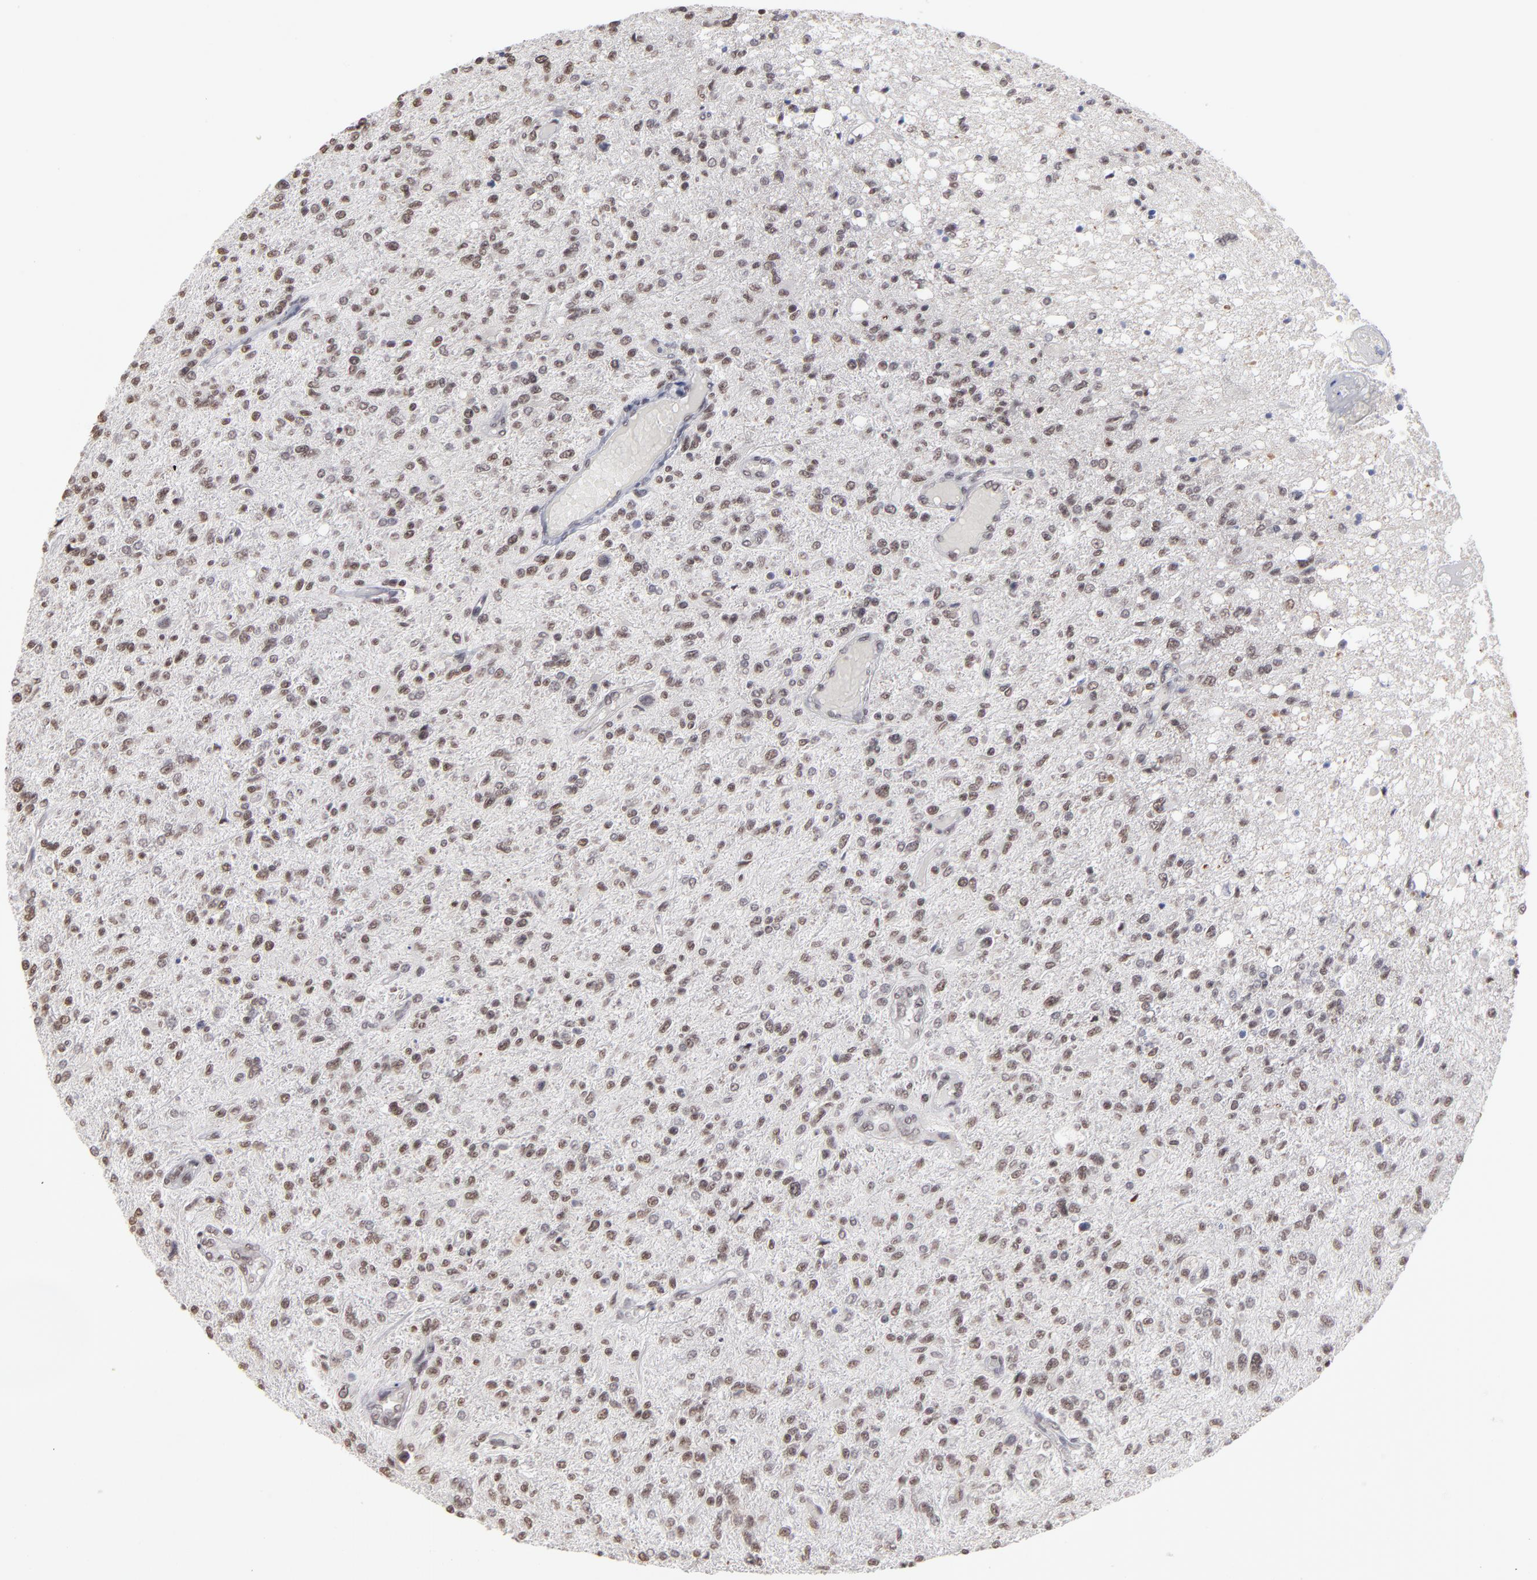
{"staining": {"intensity": "strong", "quantity": "25%-75%", "location": "nuclear"}, "tissue": "glioma", "cell_type": "Tumor cells", "image_type": "cancer", "snomed": [{"axis": "morphology", "description": "Glioma, malignant, High grade"}, {"axis": "topography", "description": "Cerebral cortex"}], "caption": "An immunohistochemistry (IHC) image of tumor tissue is shown. Protein staining in brown labels strong nuclear positivity in glioma within tumor cells.", "gene": "ZNF3", "patient": {"sex": "male", "age": 76}}